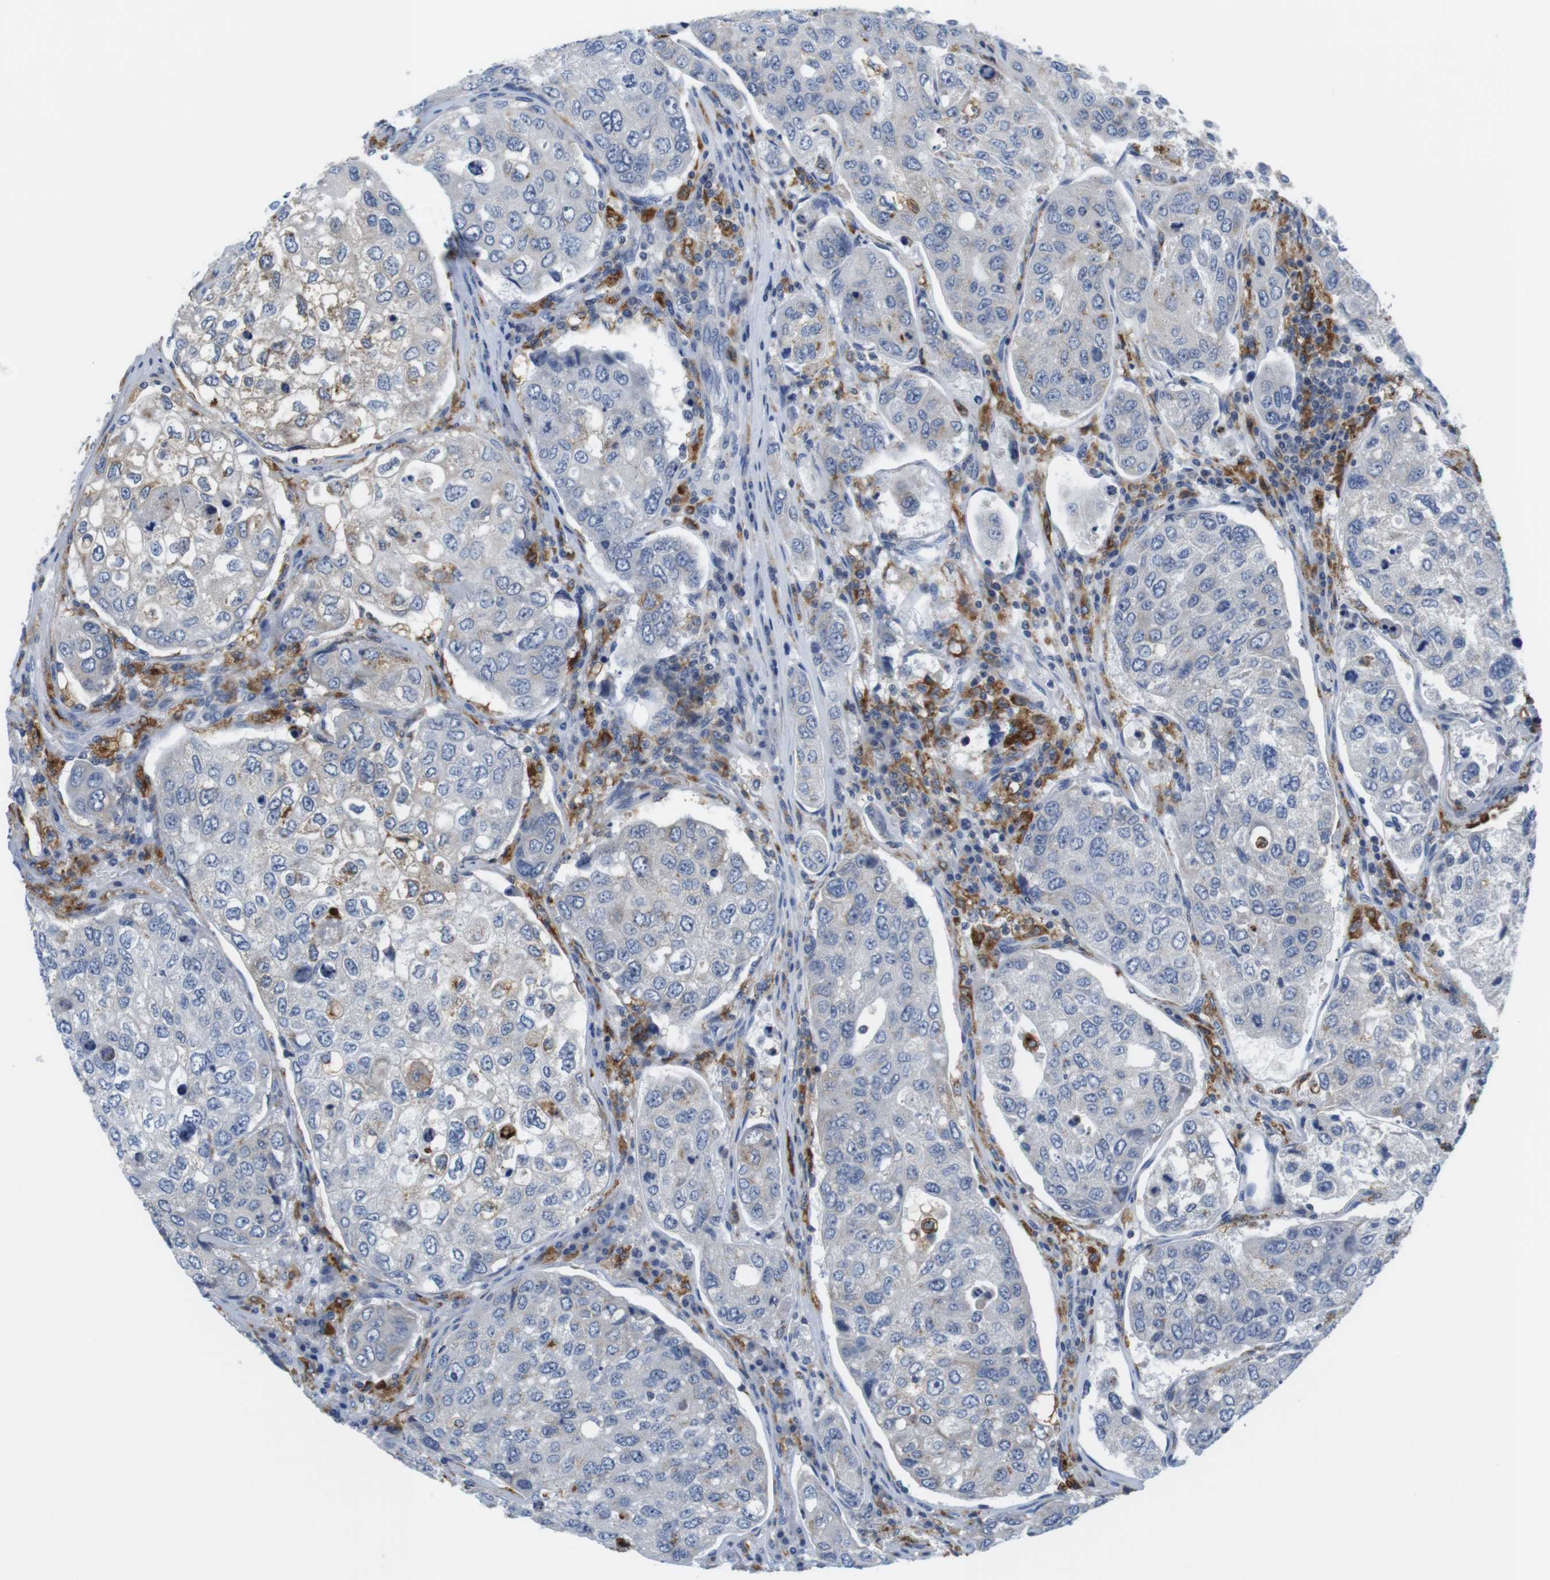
{"staining": {"intensity": "moderate", "quantity": "<25%", "location": "cytoplasmic/membranous"}, "tissue": "urothelial cancer", "cell_type": "Tumor cells", "image_type": "cancer", "snomed": [{"axis": "morphology", "description": "Urothelial carcinoma, High grade"}, {"axis": "topography", "description": "Lymph node"}, {"axis": "topography", "description": "Urinary bladder"}], "caption": "Urothelial cancer stained with IHC shows moderate cytoplasmic/membranous positivity in approximately <25% of tumor cells.", "gene": "CNGA2", "patient": {"sex": "male", "age": 51}}